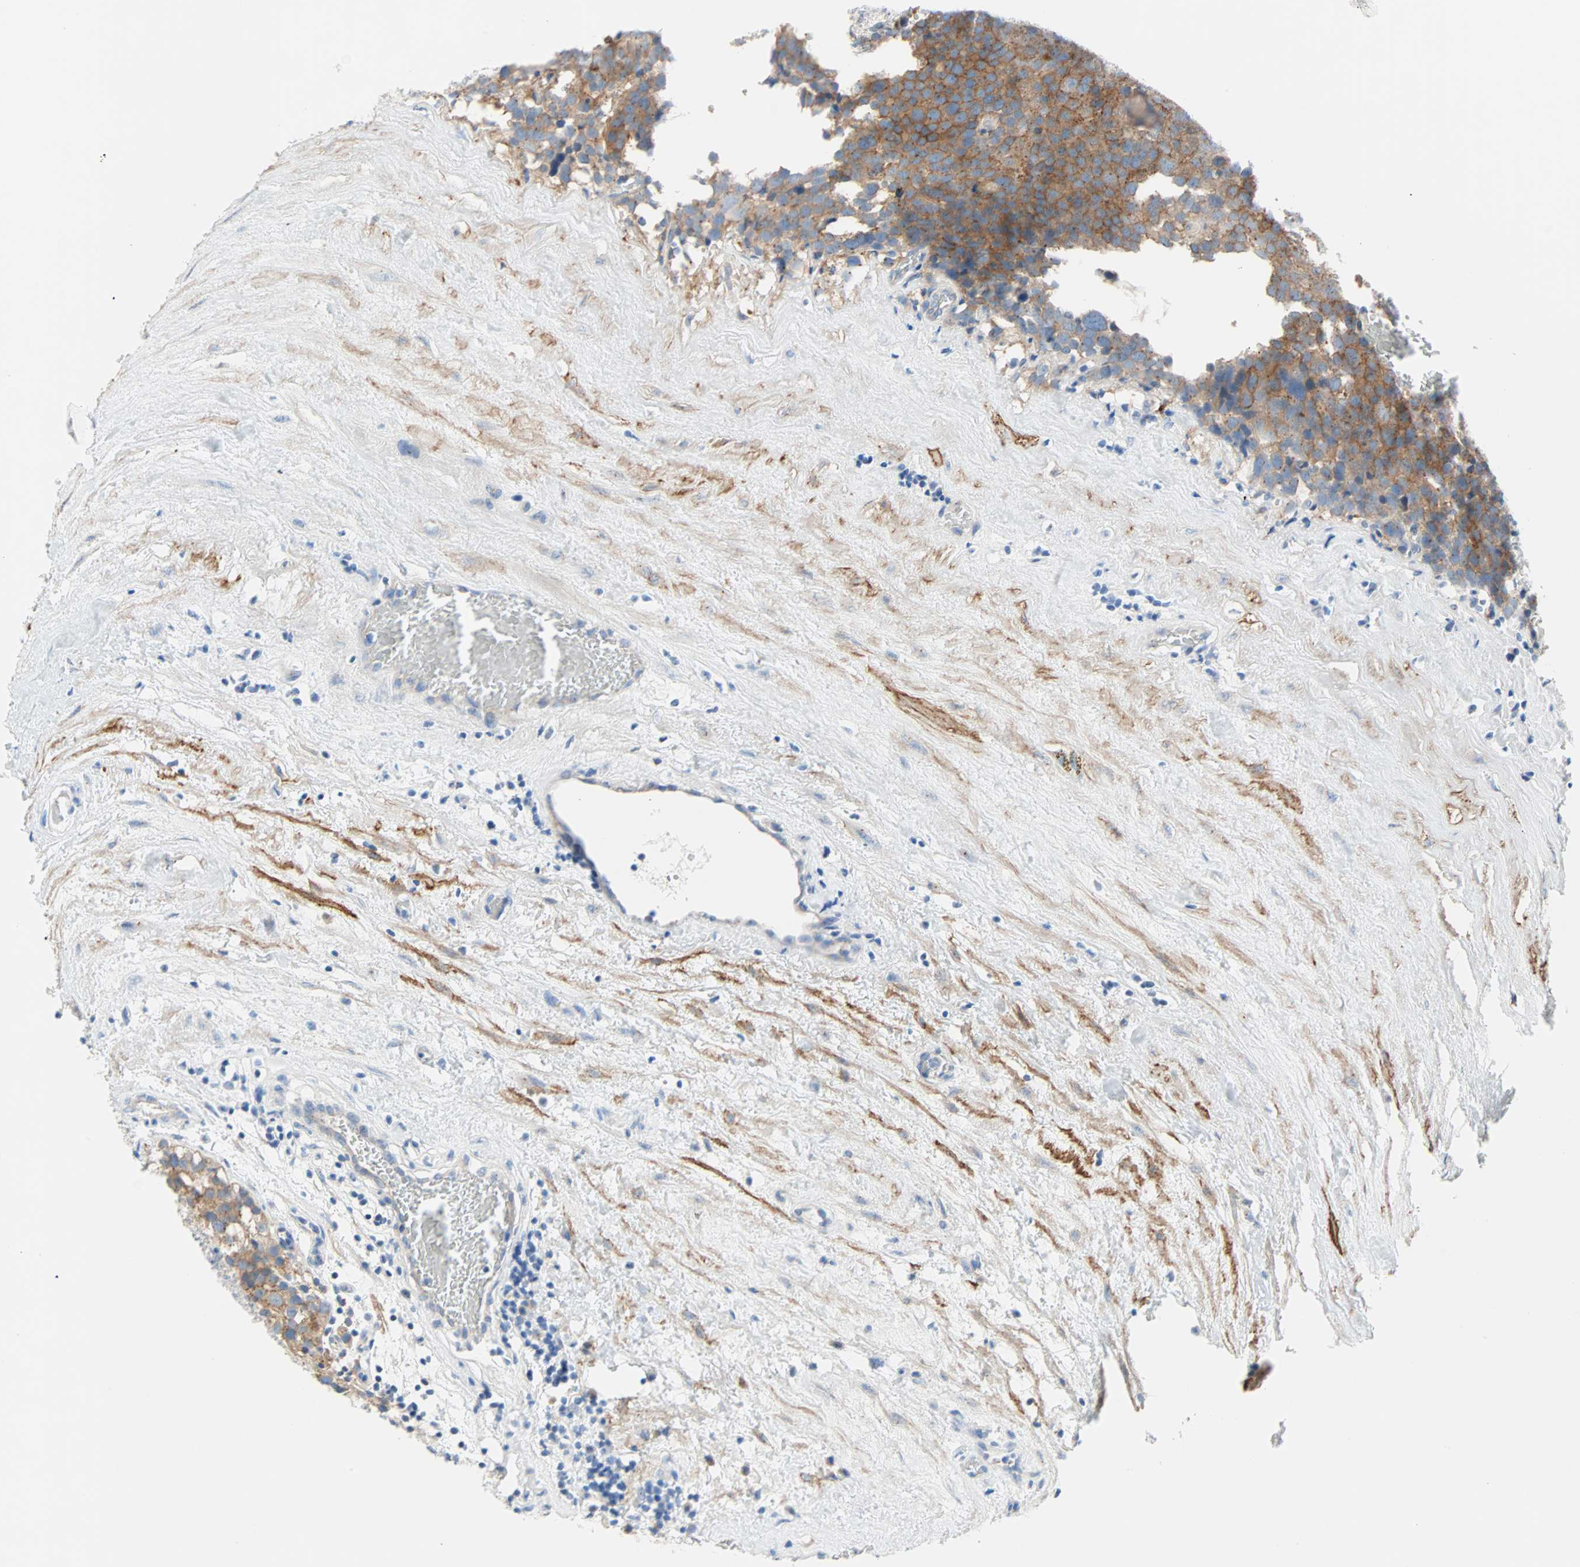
{"staining": {"intensity": "moderate", "quantity": "25%-75%", "location": "cytoplasmic/membranous"}, "tissue": "testis cancer", "cell_type": "Tumor cells", "image_type": "cancer", "snomed": [{"axis": "morphology", "description": "Seminoma, NOS"}, {"axis": "topography", "description": "Testis"}], "caption": "Human testis cancer stained with a protein marker shows moderate staining in tumor cells.", "gene": "PDPN", "patient": {"sex": "male", "age": 71}}